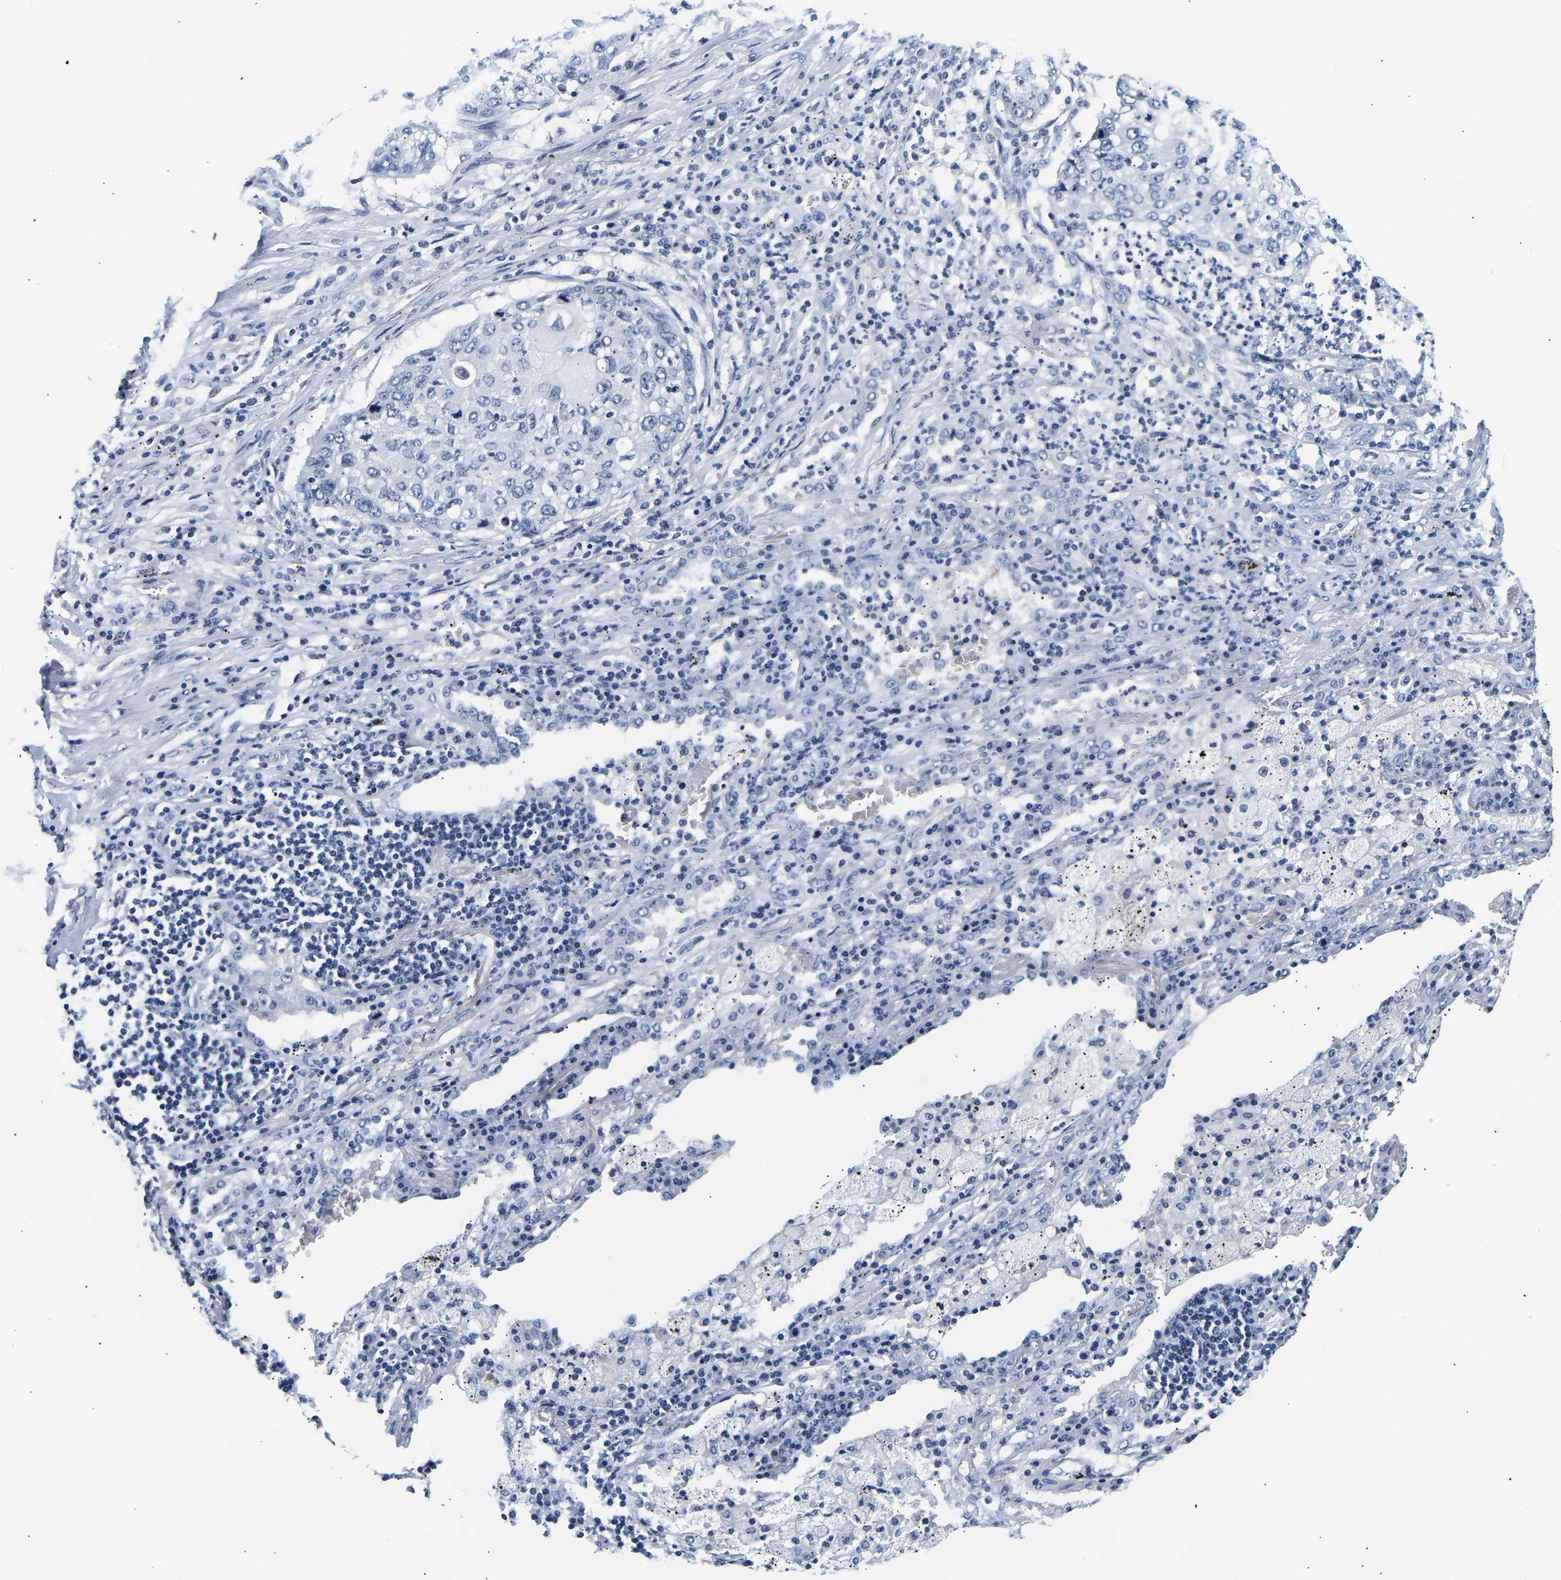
{"staining": {"intensity": "negative", "quantity": "none", "location": "none"}, "tissue": "lung cancer", "cell_type": "Tumor cells", "image_type": "cancer", "snomed": [{"axis": "morphology", "description": "Squamous cell carcinoma, NOS"}, {"axis": "topography", "description": "Lung"}], "caption": "Lung squamous cell carcinoma stained for a protein using immunohistochemistry exhibits no staining tumor cells.", "gene": "UCHL3", "patient": {"sex": "female", "age": 63}}